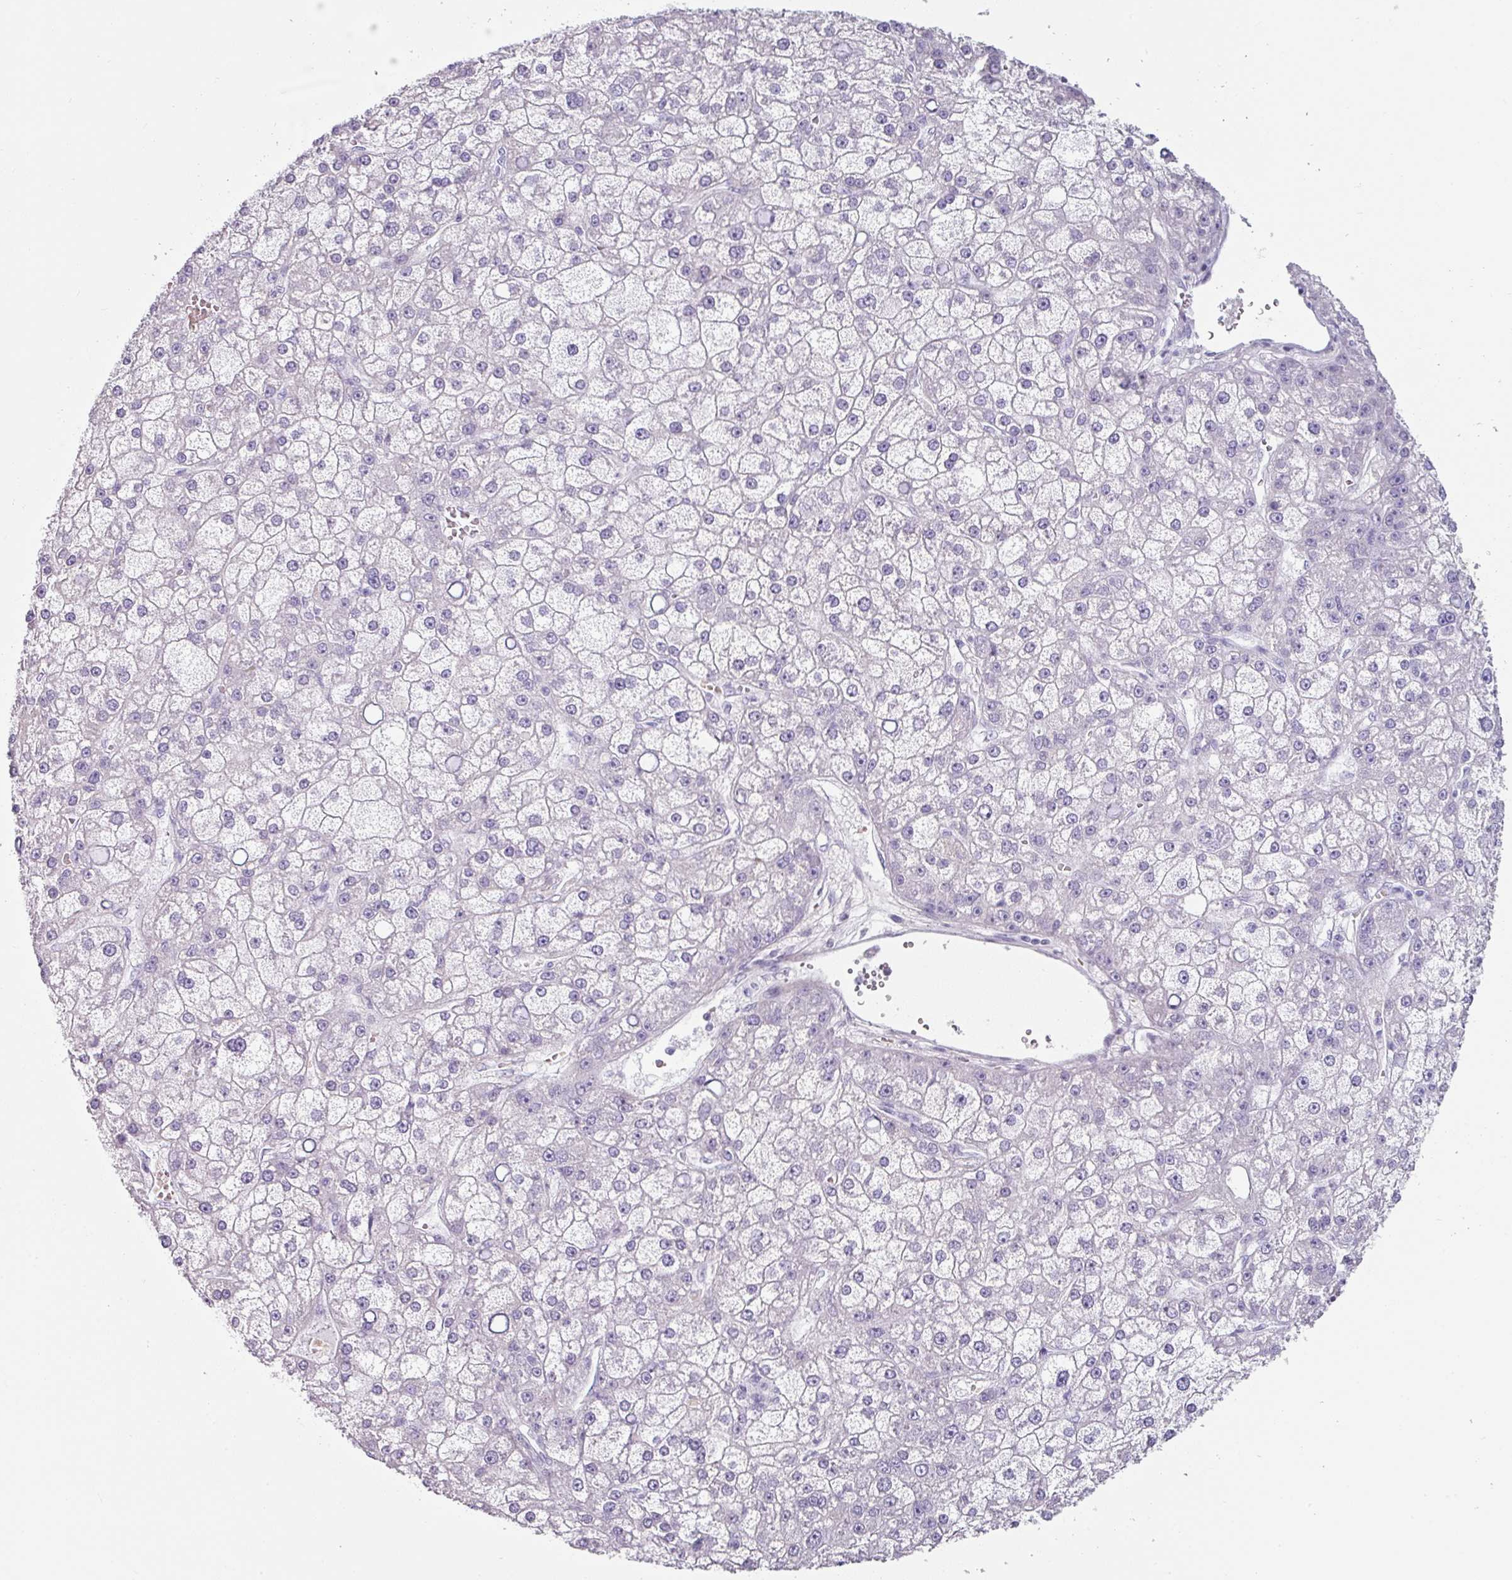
{"staining": {"intensity": "negative", "quantity": "none", "location": "none"}, "tissue": "liver cancer", "cell_type": "Tumor cells", "image_type": "cancer", "snomed": [{"axis": "morphology", "description": "Carcinoma, Hepatocellular, NOS"}, {"axis": "topography", "description": "Liver"}], "caption": "IHC of liver cancer (hepatocellular carcinoma) displays no positivity in tumor cells. (Brightfield microscopy of DAB IHC at high magnification).", "gene": "CLCA1", "patient": {"sex": "male", "age": 67}}